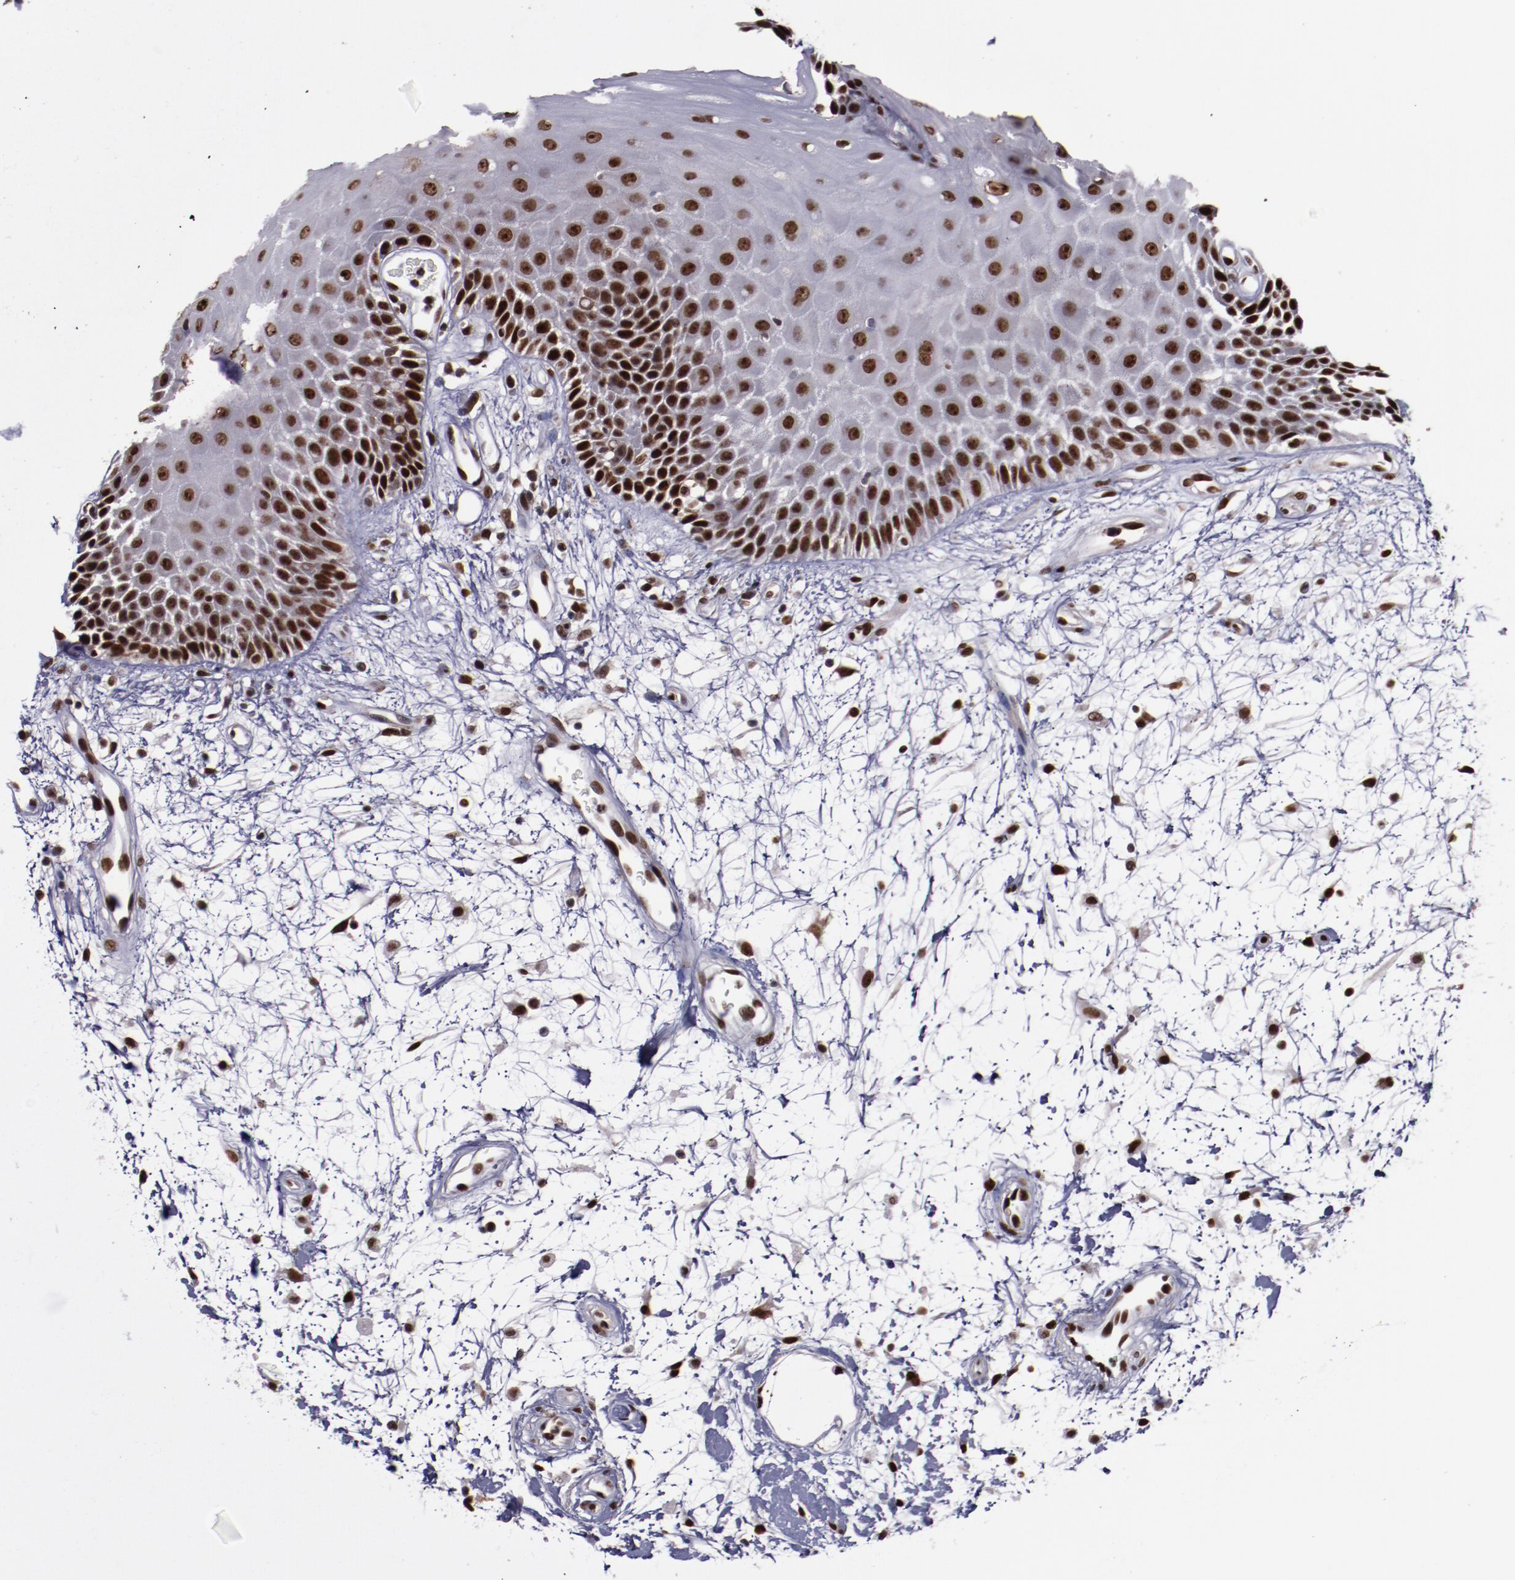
{"staining": {"intensity": "strong", "quantity": ">75%", "location": "nuclear"}, "tissue": "oral mucosa", "cell_type": "Squamous epithelial cells", "image_type": "normal", "snomed": [{"axis": "morphology", "description": "Normal tissue, NOS"}, {"axis": "morphology", "description": "Squamous cell carcinoma, NOS"}, {"axis": "topography", "description": "Skeletal muscle"}, {"axis": "topography", "description": "Oral tissue"}, {"axis": "topography", "description": "Head-Neck"}], "caption": "DAB immunohistochemical staining of normal oral mucosa displays strong nuclear protein positivity in about >75% of squamous epithelial cells. (DAB = brown stain, brightfield microscopy at high magnification).", "gene": "APEX1", "patient": {"sex": "female", "age": 84}}